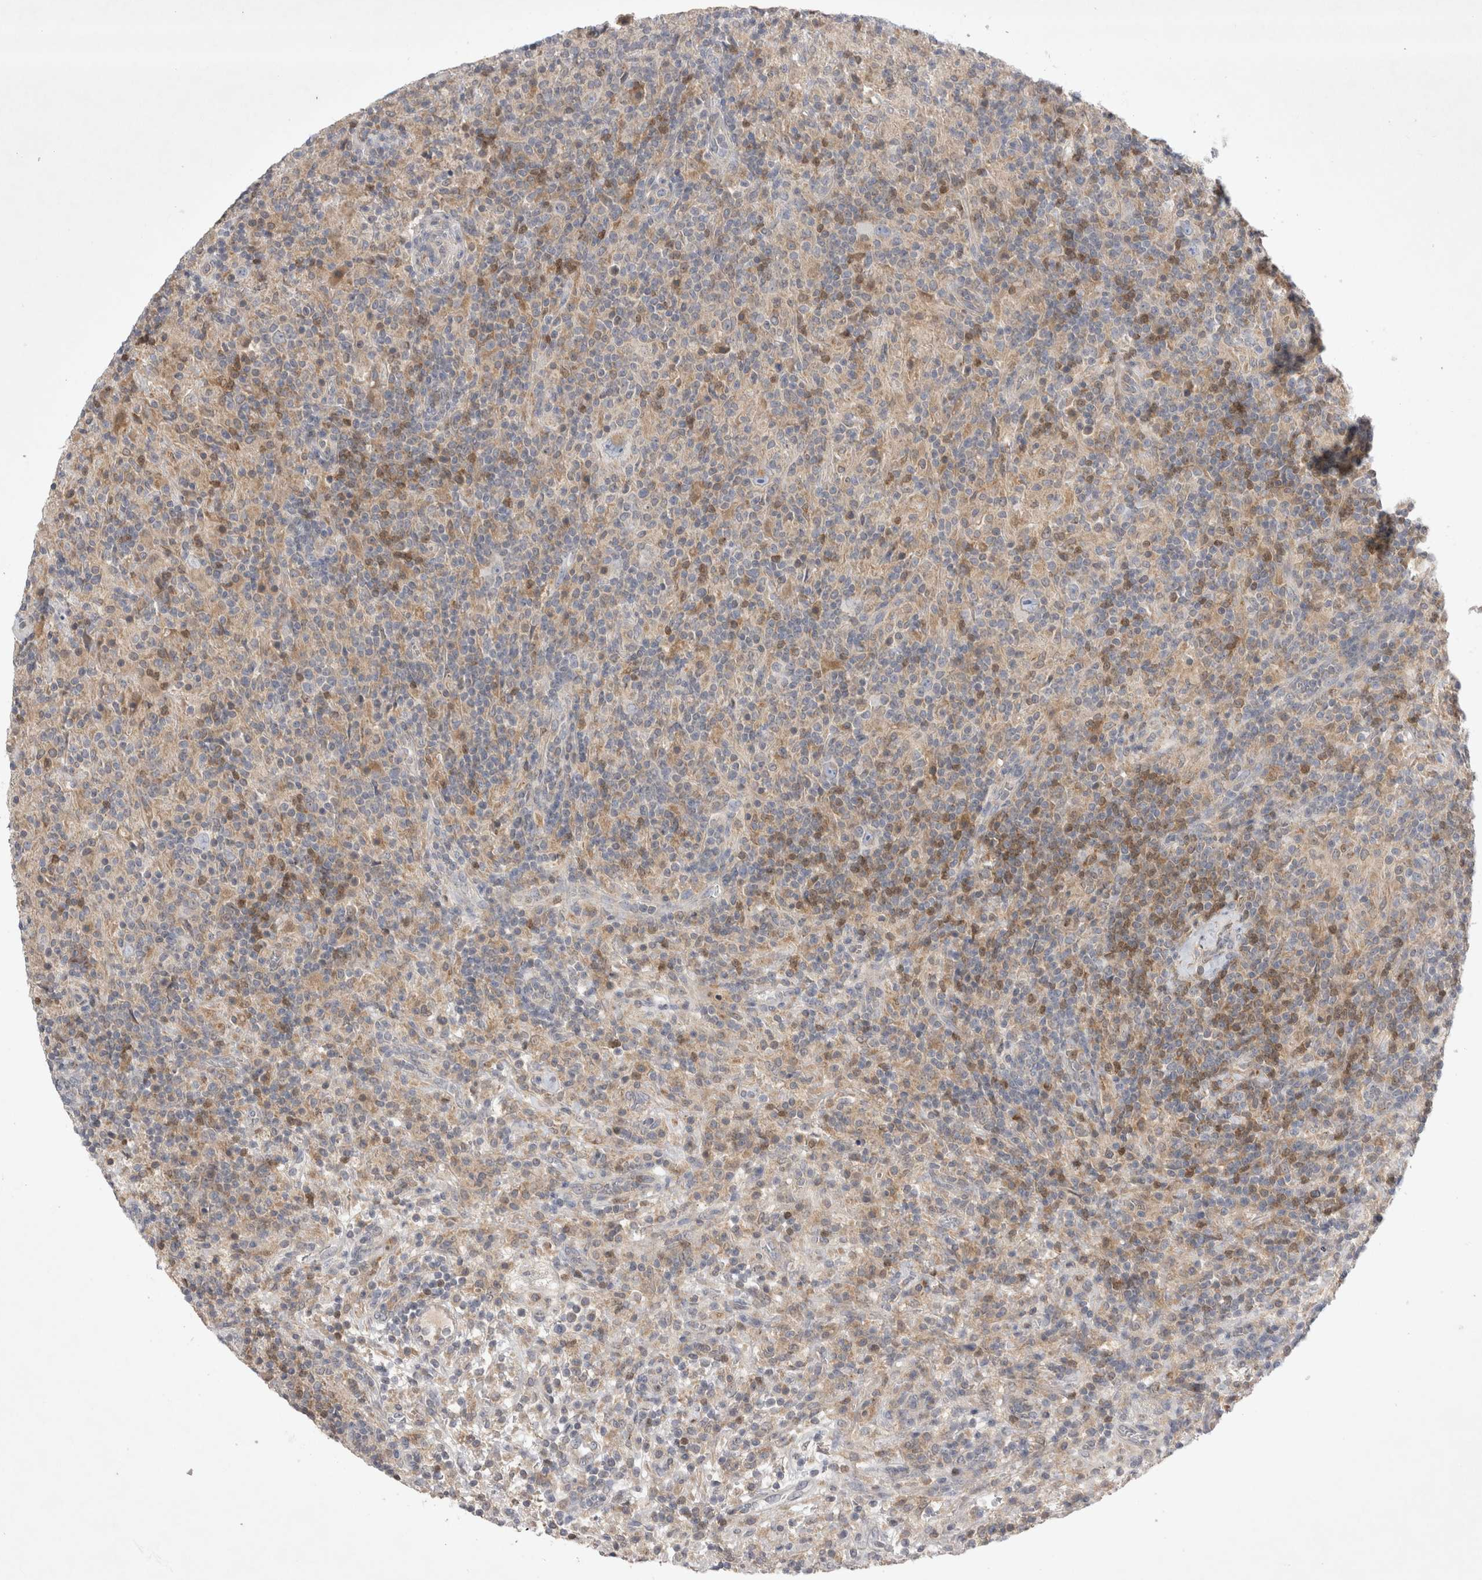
{"staining": {"intensity": "negative", "quantity": "none", "location": "none"}, "tissue": "lymphoma", "cell_type": "Tumor cells", "image_type": "cancer", "snomed": [{"axis": "morphology", "description": "Hodgkin's disease, NOS"}, {"axis": "topography", "description": "Lymph node"}], "caption": "Tumor cells are negative for protein expression in human lymphoma.", "gene": "SRD5A3", "patient": {"sex": "male", "age": 70}}